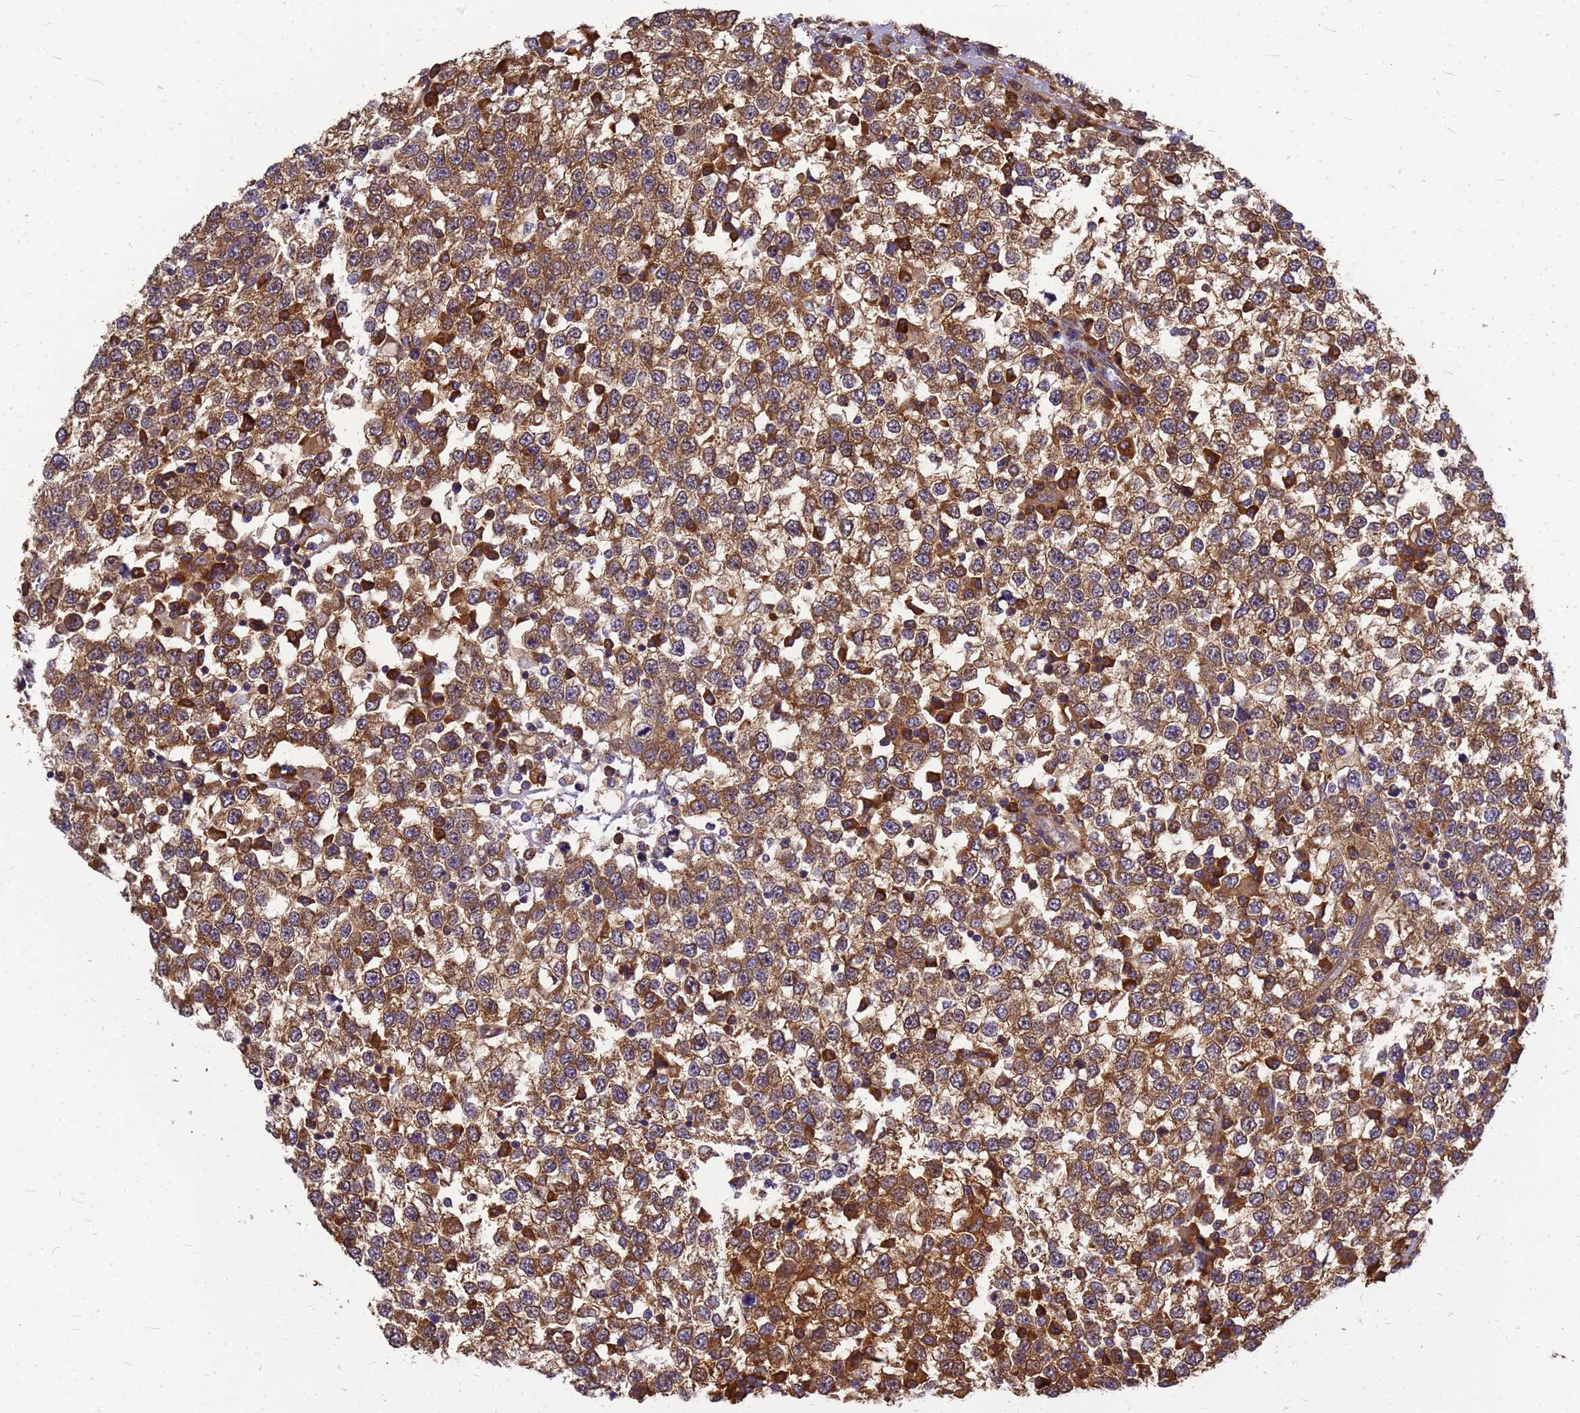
{"staining": {"intensity": "moderate", "quantity": ">75%", "location": "cytoplasmic/membranous"}, "tissue": "testis cancer", "cell_type": "Tumor cells", "image_type": "cancer", "snomed": [{"axis": "morphology", "description": "Seminoma, NOS"}, {"axis": "topography", "description": "Testis"}], "caption": "Human testis seminoma stained for a protein (brown) demonstrates moderate cytoplasmic/membranous positive staining in approximately >75% of tumor cells.", "gene": "GID4", "patient": {"sex": "male", "age": 65}}